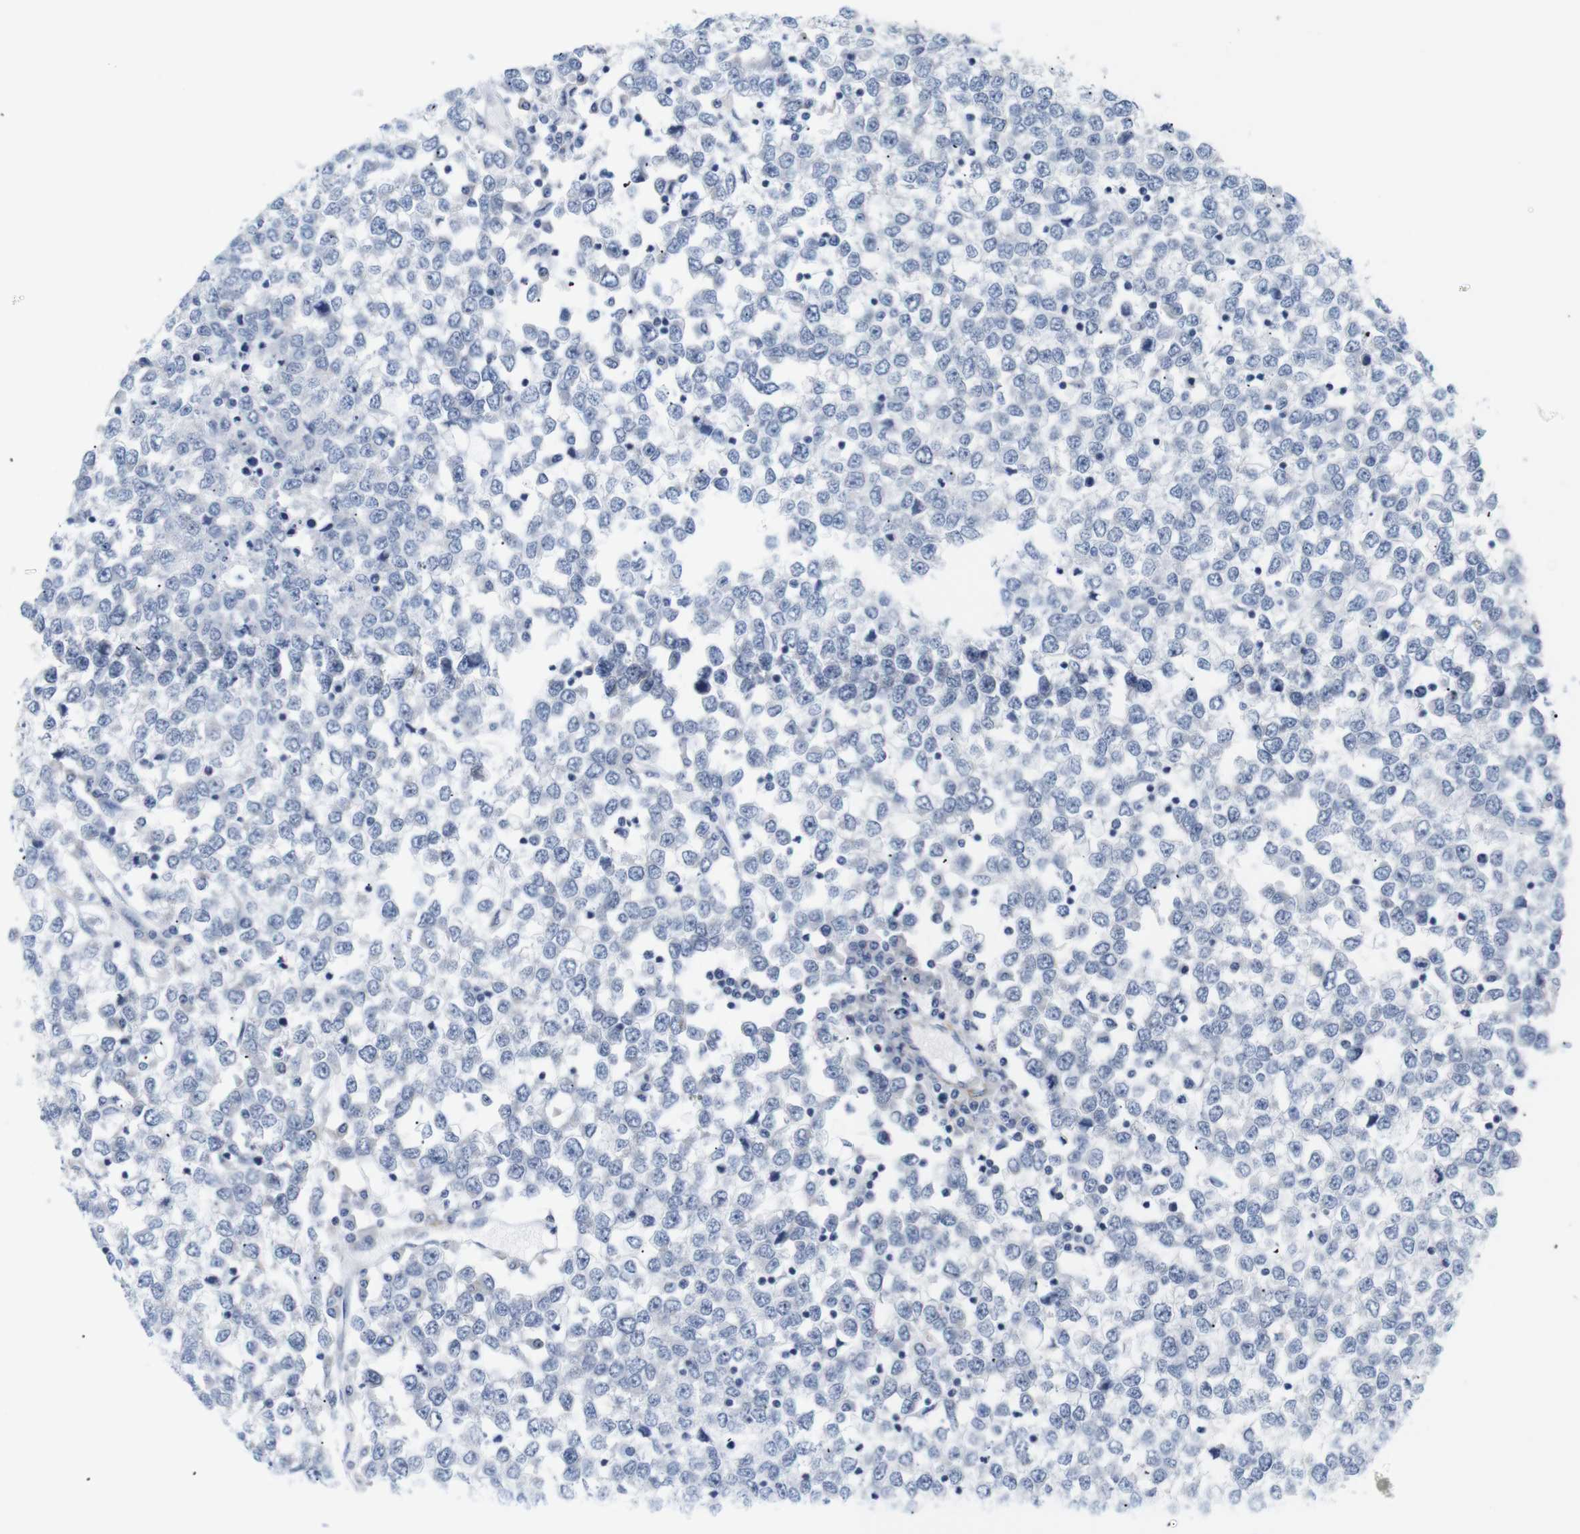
{"staining": {"intensity": "negative", "quantity": "none", "location": "none"}, "tissue": "testis cancer", "cell_type": "Tumor cells", "image_type": "cancer", "snomed": [{"axis": "morphology", "description": "Seminoma, NOS"}, {"axis": "topography", "description": "Testis"}], "caption": "DAB immunohistochemical staining of human testis cancer displays no significant expression in tumor cells. Brightfield microscopy of immunohistochemistry stained with DAB (brown) and hematoxylin (blue), captured at high magnification.", "gene": "STMN3", "patient": {"sex": "male", "age": 65}}